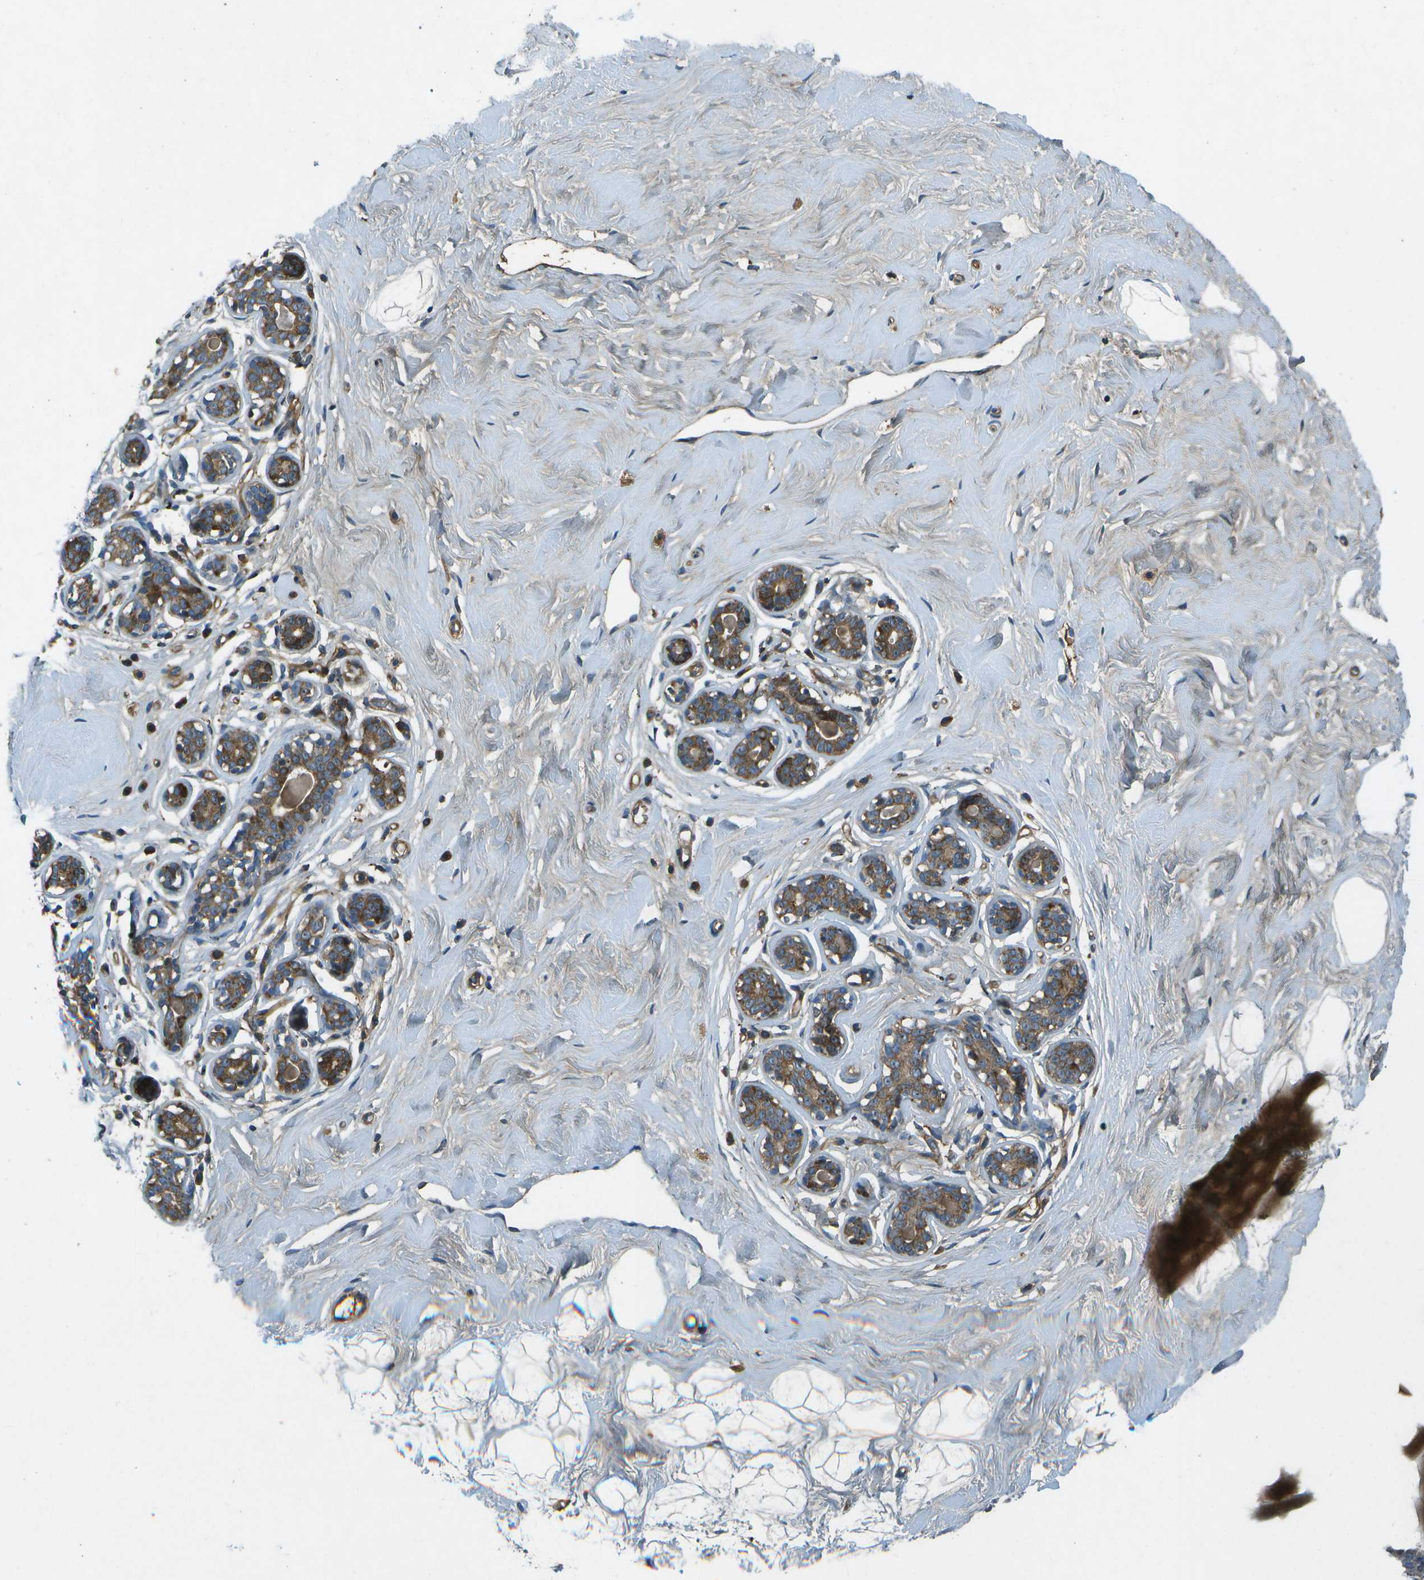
{"staining": {"intensity": "negative", "quantity": "none", "location": "none"}, "tissue": "breast", "cell_type": "Adipocytes", "image_type": "normal", "snomed": [{"axis": "morphology", "description": "Normal tissue, NOS"}, {"axis": "topography", "description": "Breast"}], "caption": "The image shows no staining of adipocytes in benign breast.", "gene": "PXYLP1", "patient": {"sex": "female", "age": 23}}